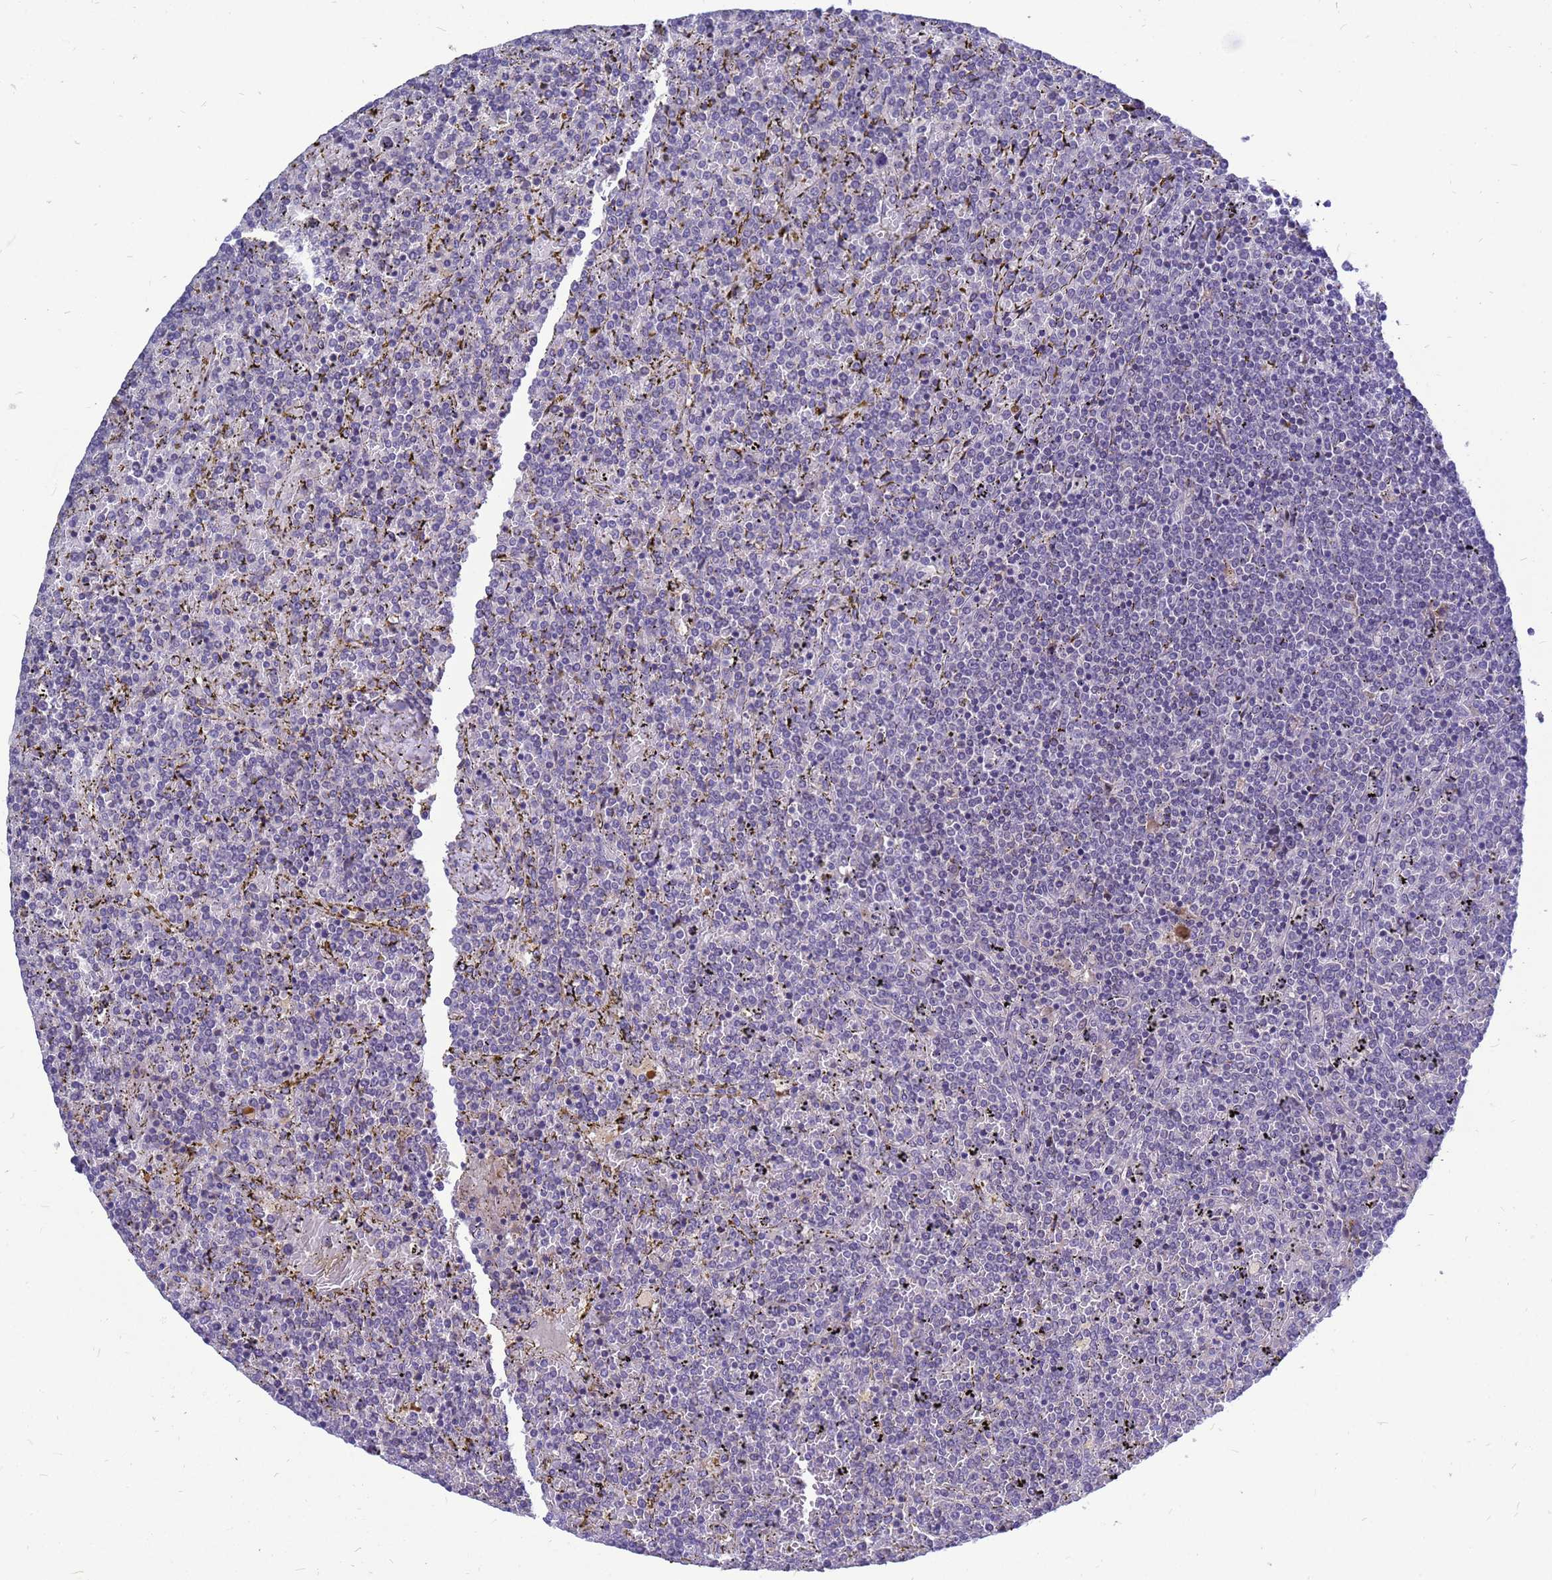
{"staining": {"intensity": "negative", "quantity": "none", "location": "none"}, "tissue": "lymphoma", "cell_type": "Tumor cells", "image_type": "cancer", "snomed": [{"axis": "morphology", "description": "Malignant lymphoma, non-Hodgkin's type, Low grade"}, {"axis": "topography", "description": "Spleen"}], "caption": "Human low-grade malignant lymphoma, non-Hodgkin's type stained for a protein using immunohistochemistry displays no positivity in tumor cells.", "gene": "SRGAP3", "patient": {"sex": "female", "age": 19}}